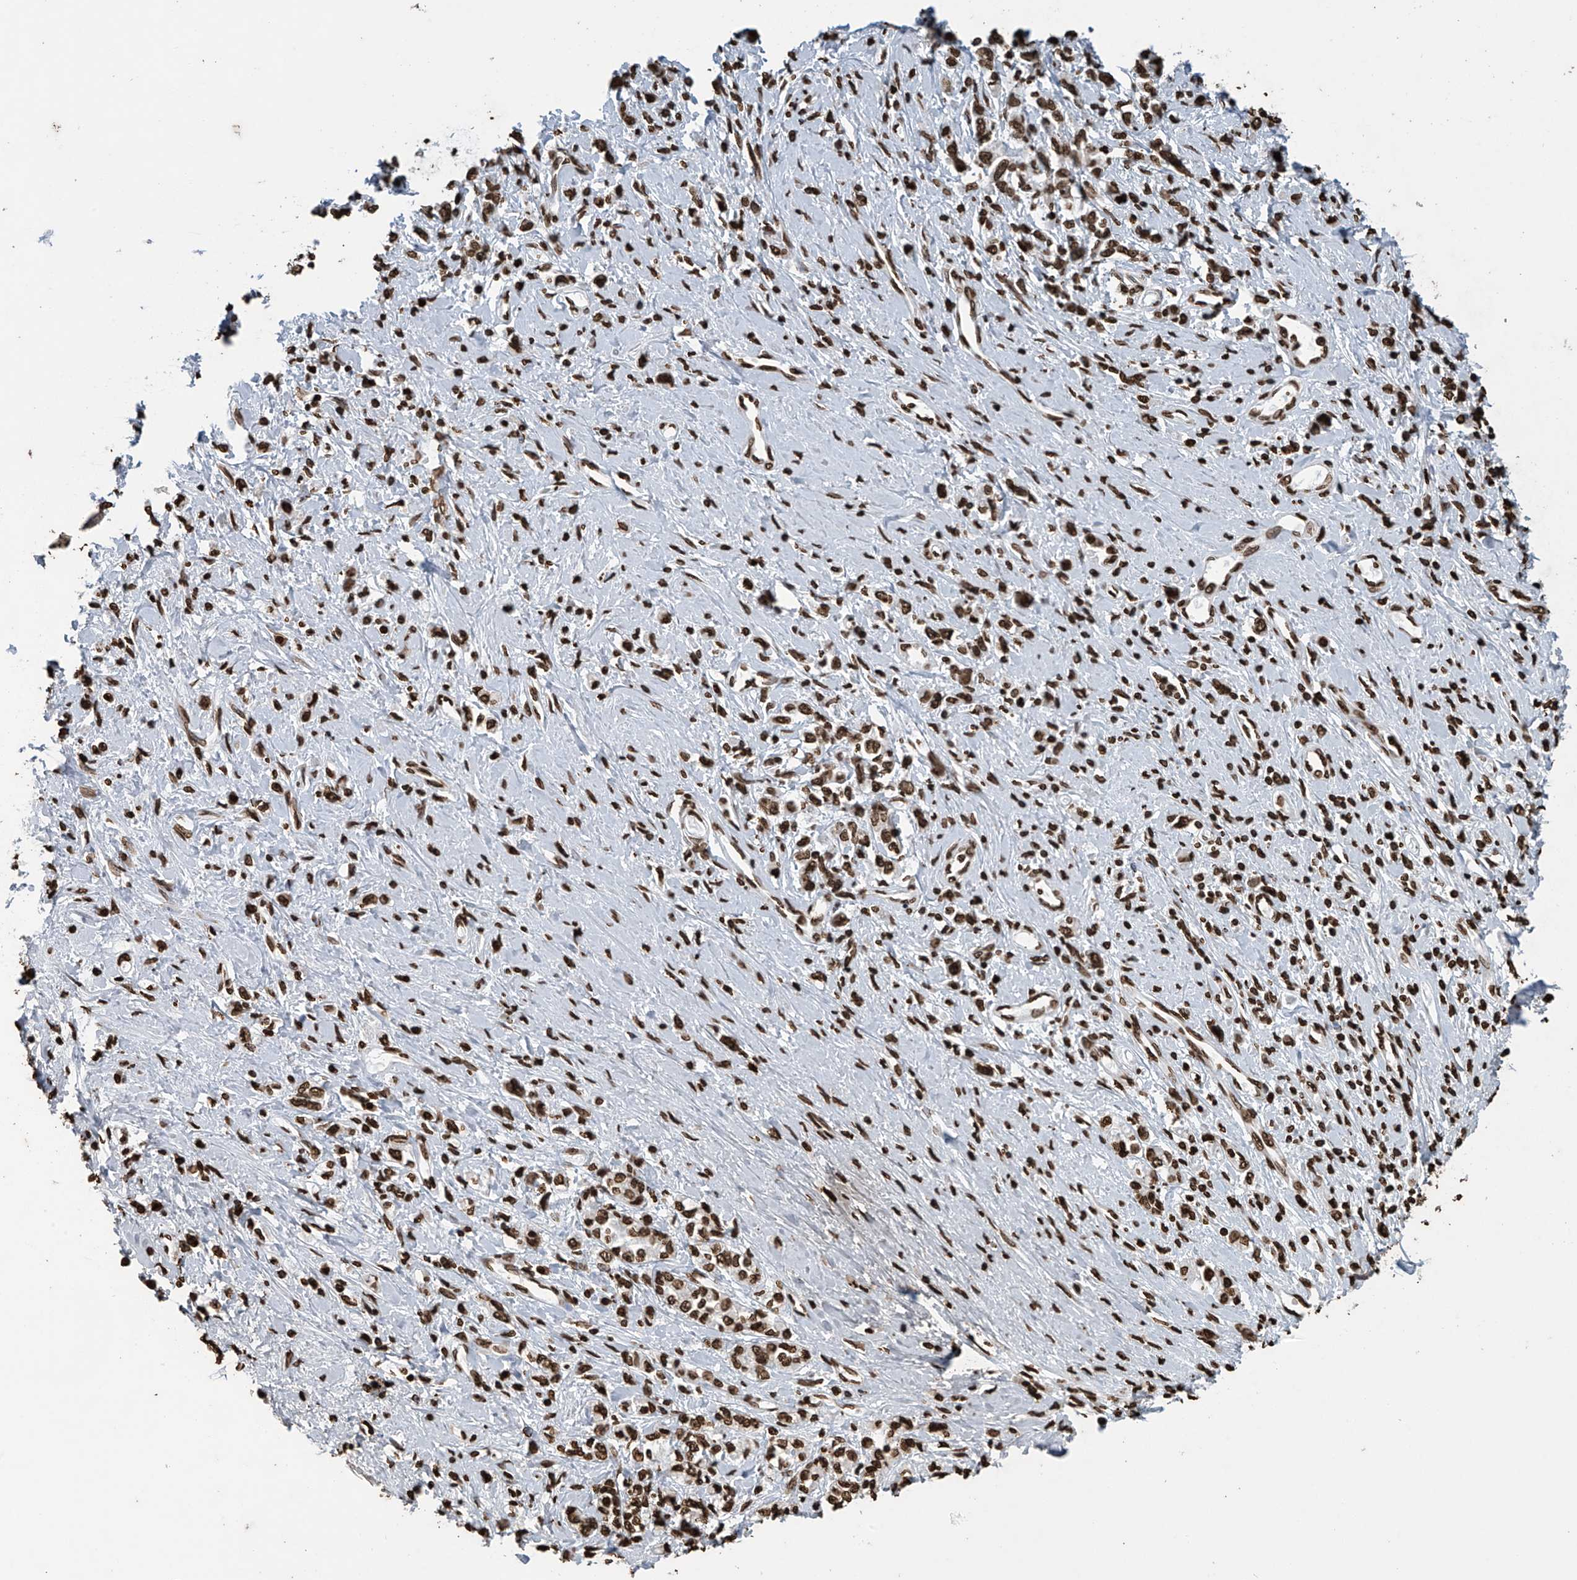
{"staining": {"intensity": "strong", "quantity": ">75%", "location": "nuclear"}, "tissue": "stomach cancer", "cell_type": "Tumor cells", "image_type": "cancer", "snomed": [{"axis": "morphology", "description": "Adenocarcinoma, NOS"}, {"axis": "topography", "description": "Stomach"}], "caption": "A brown stain labels strong nuclear staining of a protein in human stomach adenocarcinoma tumor cells. (DAB IHC with brightfield microscopy, high magnification).", "gene": "H3-3A", "patient": {"sex": "female", "age": 76}}